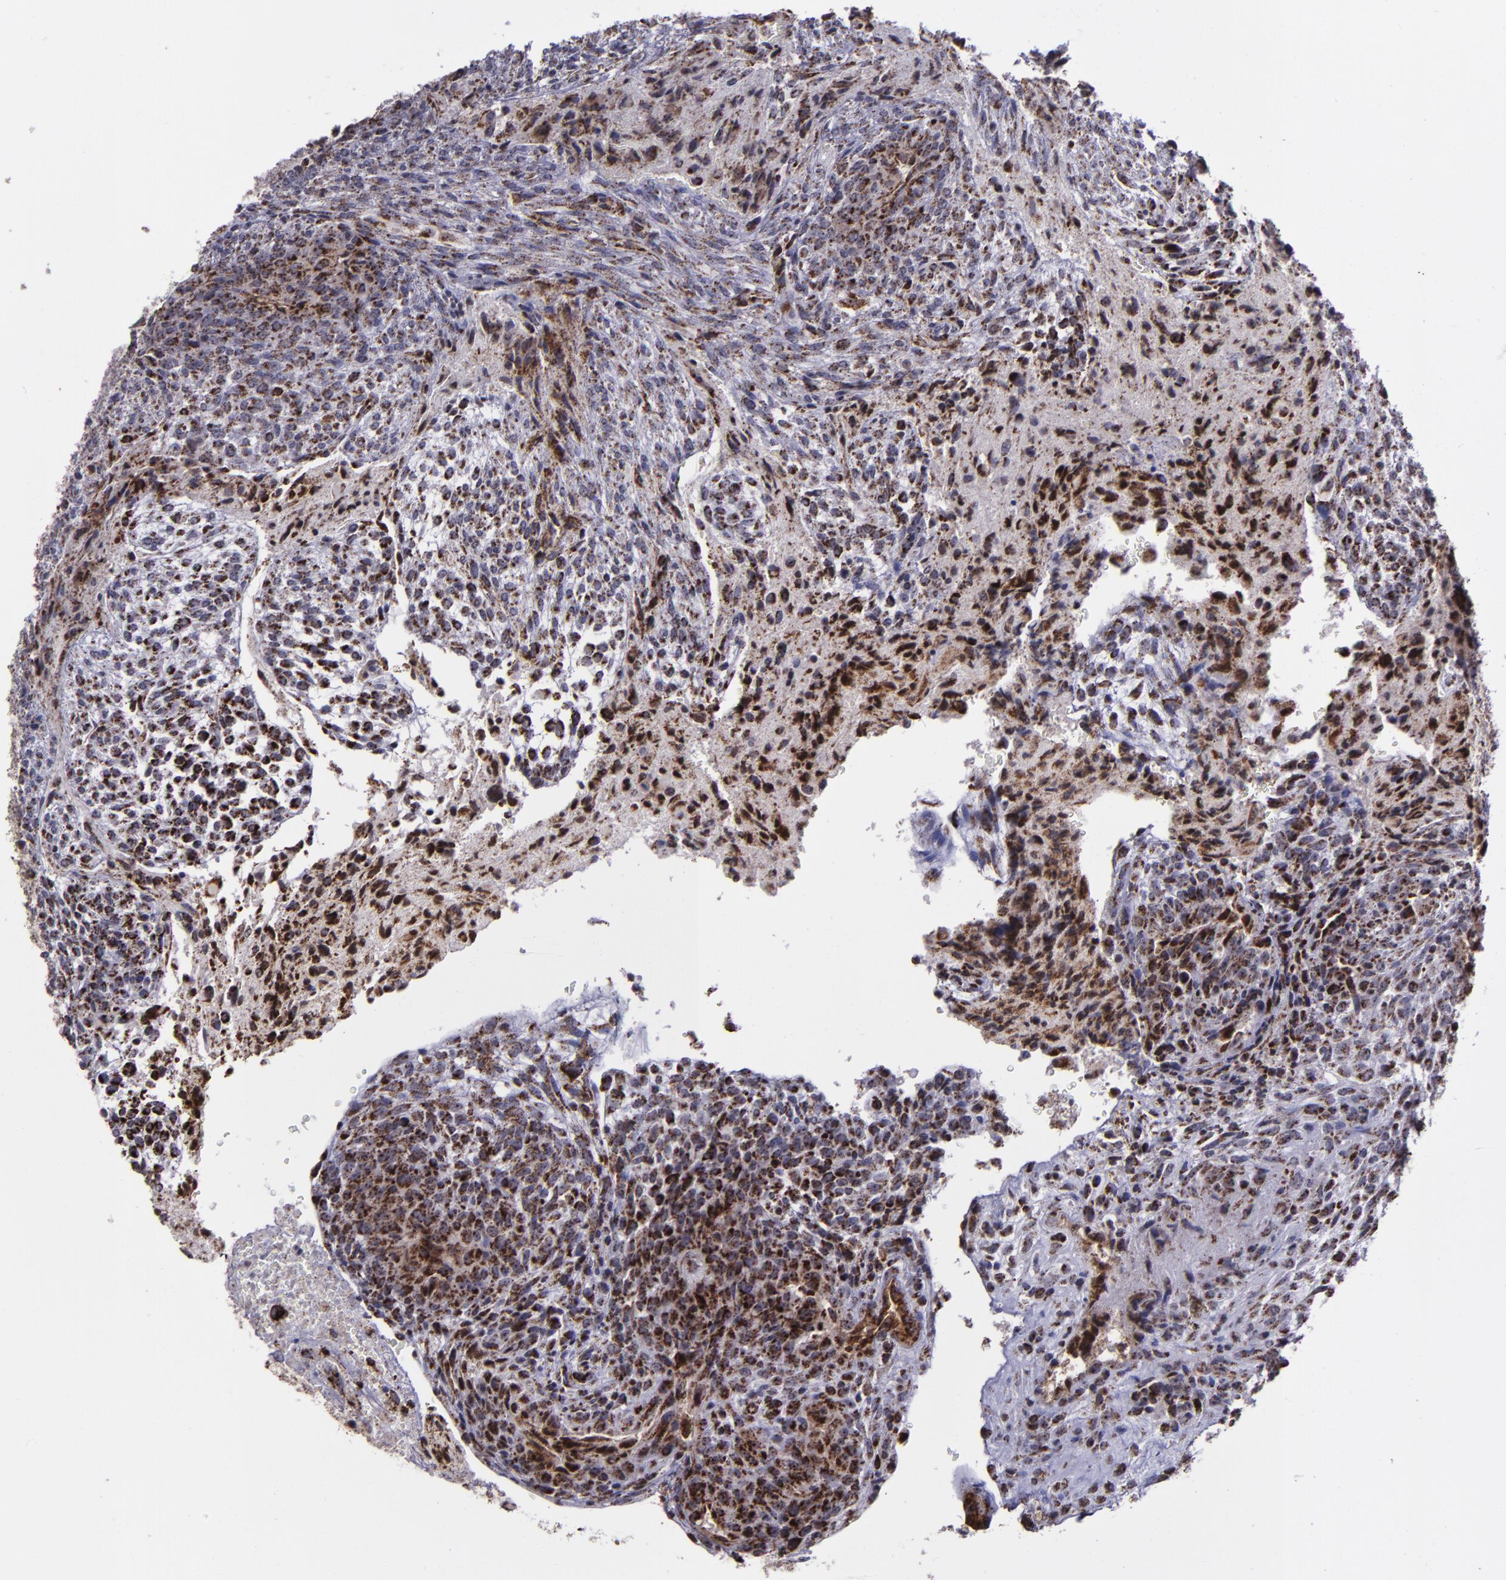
{"staining": {"intensity": "moderate", "quantity": "25%-75%", "location": "cytoplasmic/membranous"}, "tissue": "glioma", "cell_type": "Tumor cells", "image_type": "cancer", "snomed": [{"axis": "morphology", "description": "Glioma, malignant, High grade"}, {"axis": "topography", "description": "Cerebral cortex"}], "caption": "Glioma stained with a brown dye exhibits moderate cytoplasmic/membranous positive expression in about 25%-75% of tumor cells.", "gene": "LONP1", "patient": {"sex": "female", "age": 55}}